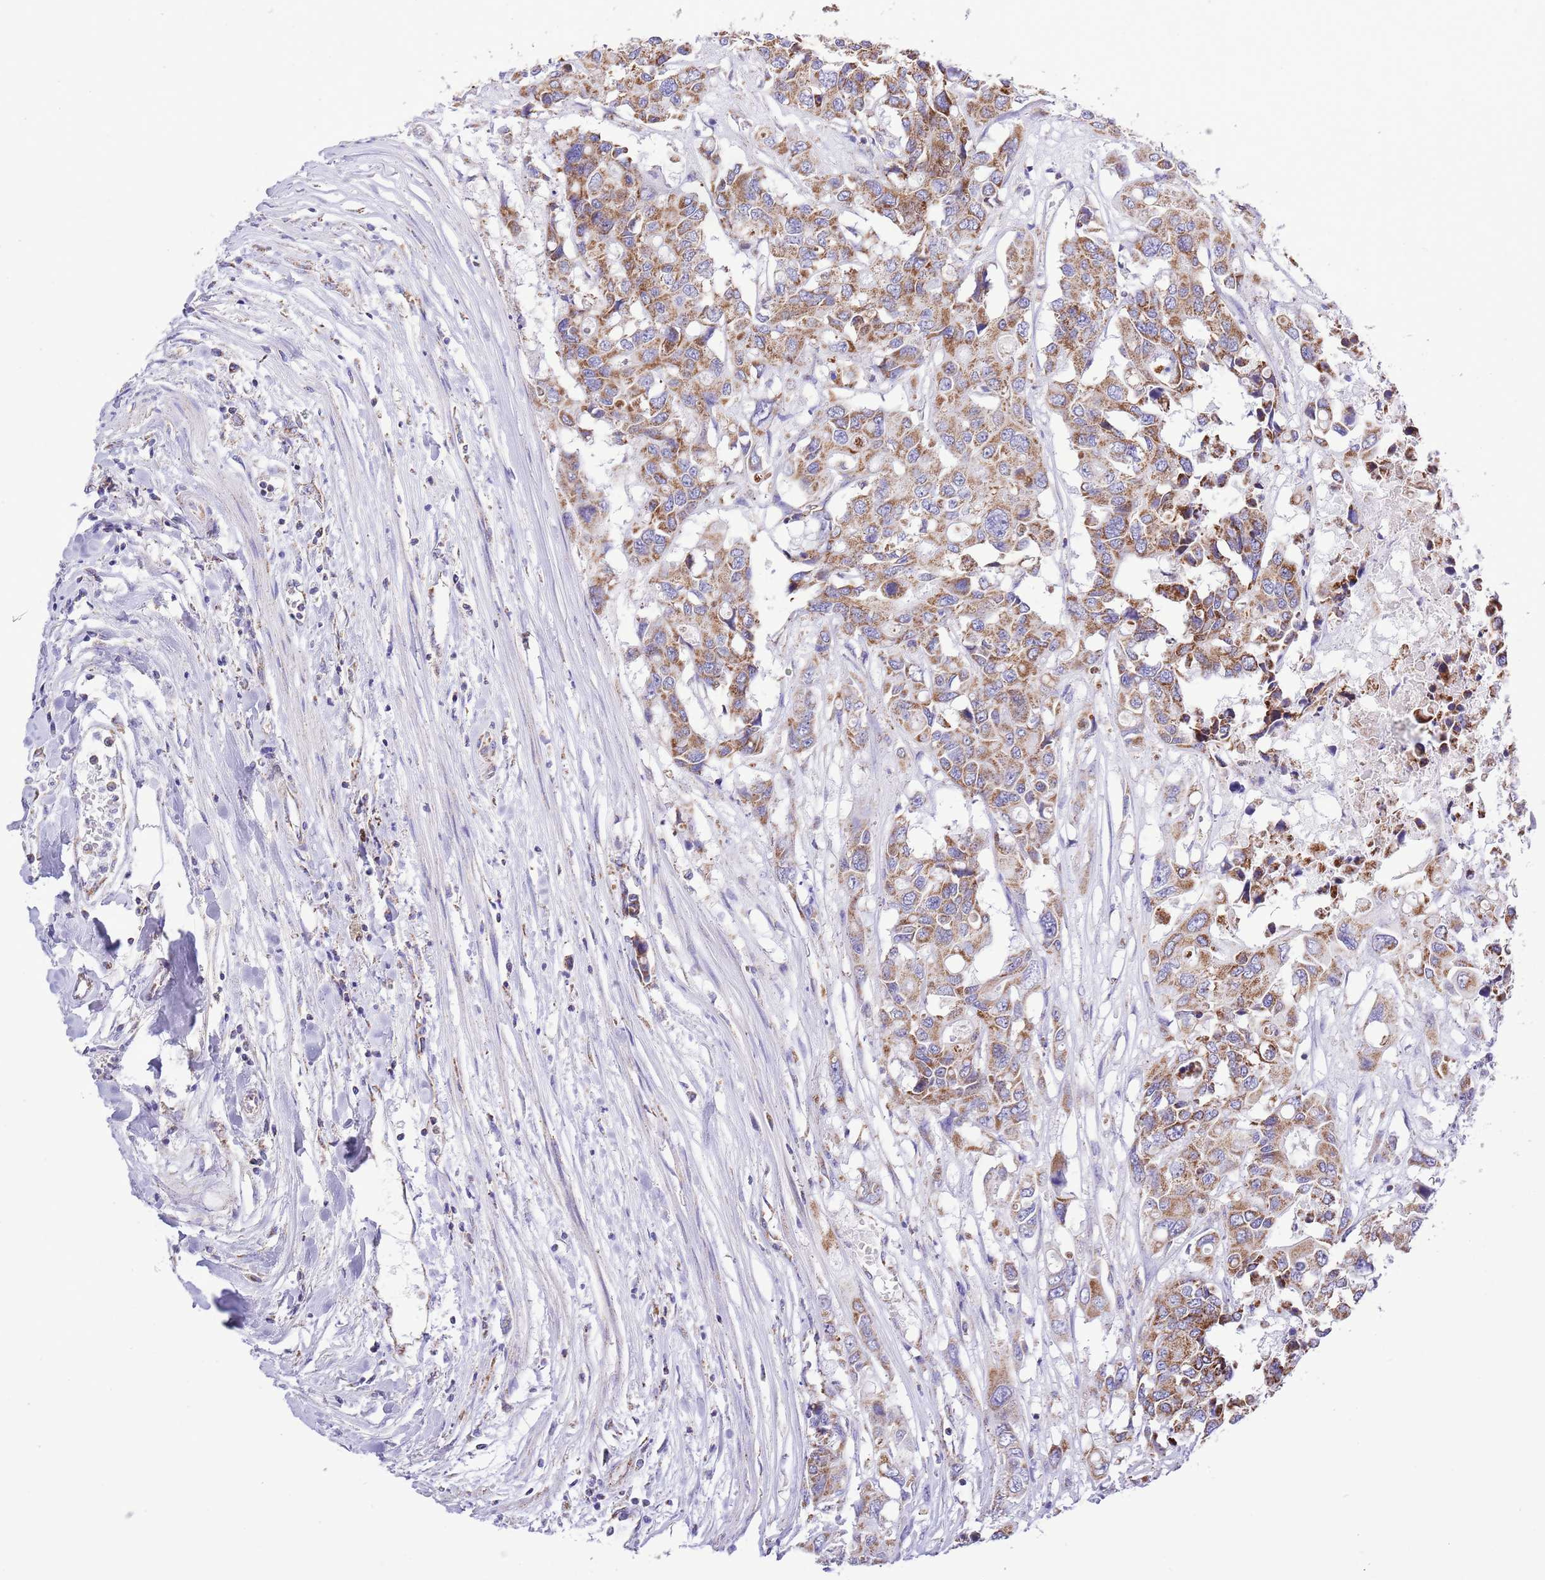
{"staining": {"intensity": "moderate", "quantity": ">75%", "location": "cytoplasmic/membranous"}, "tissue": "colorectal cancer", "cell_type": "Tumor cells", "image_type": "cancer", "snomed": [{"axis": "morphology", "description": "Adenocarcinoma, NOS"}, {"axis": "topography", "description": "Colon"}], "caption": "Adenocarcinoma (colorectal) stained with a brown dye exhibits moderate cytoplasmic/membranous positive expression in about >75% of tumor cells.", "gene": "TEKTIP1", "patient": {"sex": "male", "age": 77}}